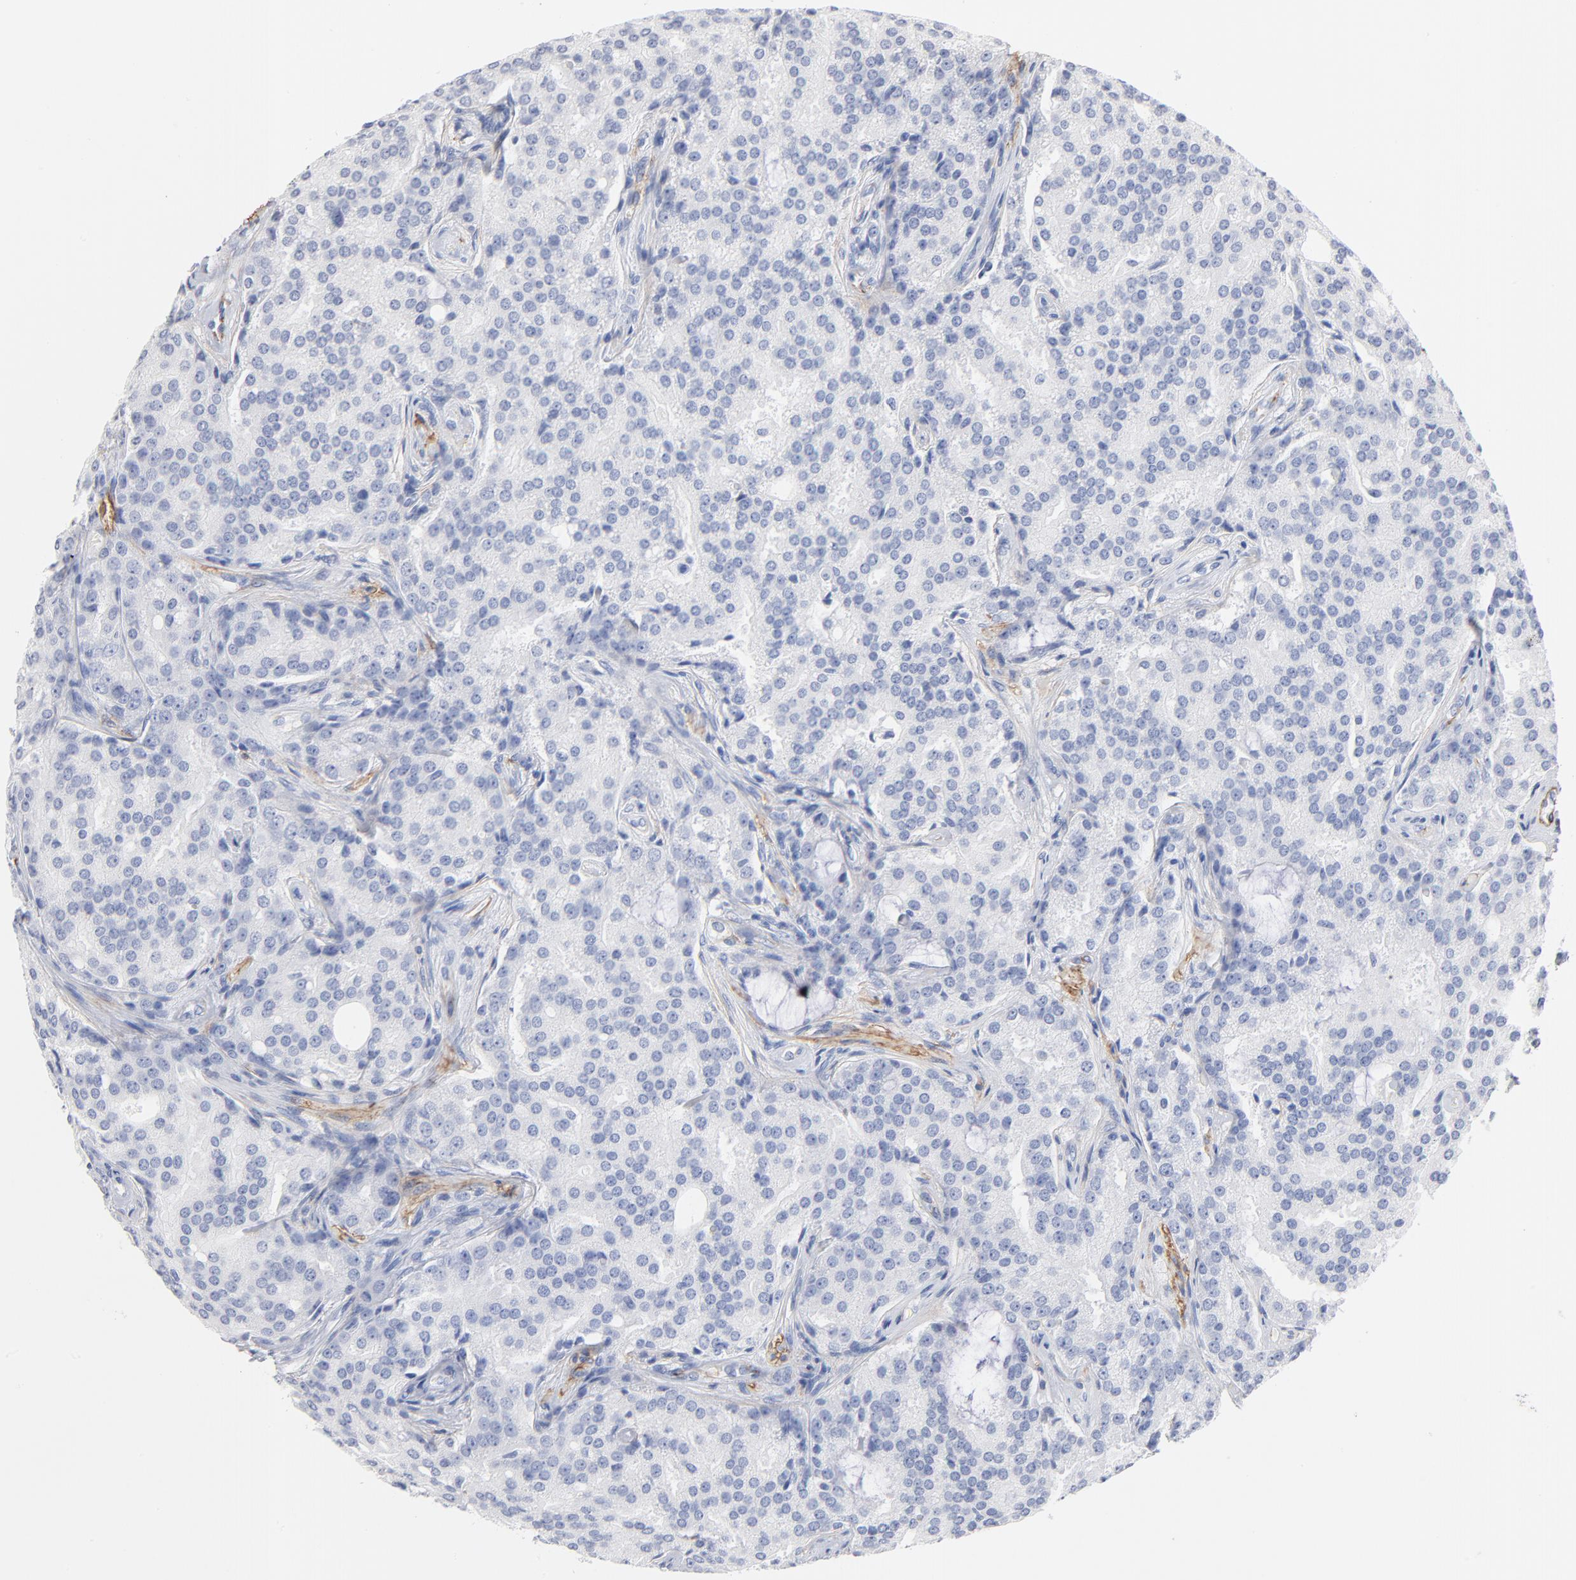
{"staining": {"intensity": "negative", "quantity": "none", "location": "none"}, "tissue": "prostate cancer", "cell_type": "Tumor cells", "image_type": "cancer", "snomed": [{"axis": "morphology", "description": "Adenocarcinoma, High grade"}, {"axis": "topography", "description": "Prostate"}], "caption": "Prostate cancer (high-grade adenocarcinoma) was stained to show a protein in brown. There is no significant expression in tumor cells. The staining was performed using DAB to visualize the protein expression in brown, while the nuclei were stained in blue with hematoxylin (Magnification: 20x).", "gene": "AGTR1", "patient": {"sex": "male", "age": 72}}